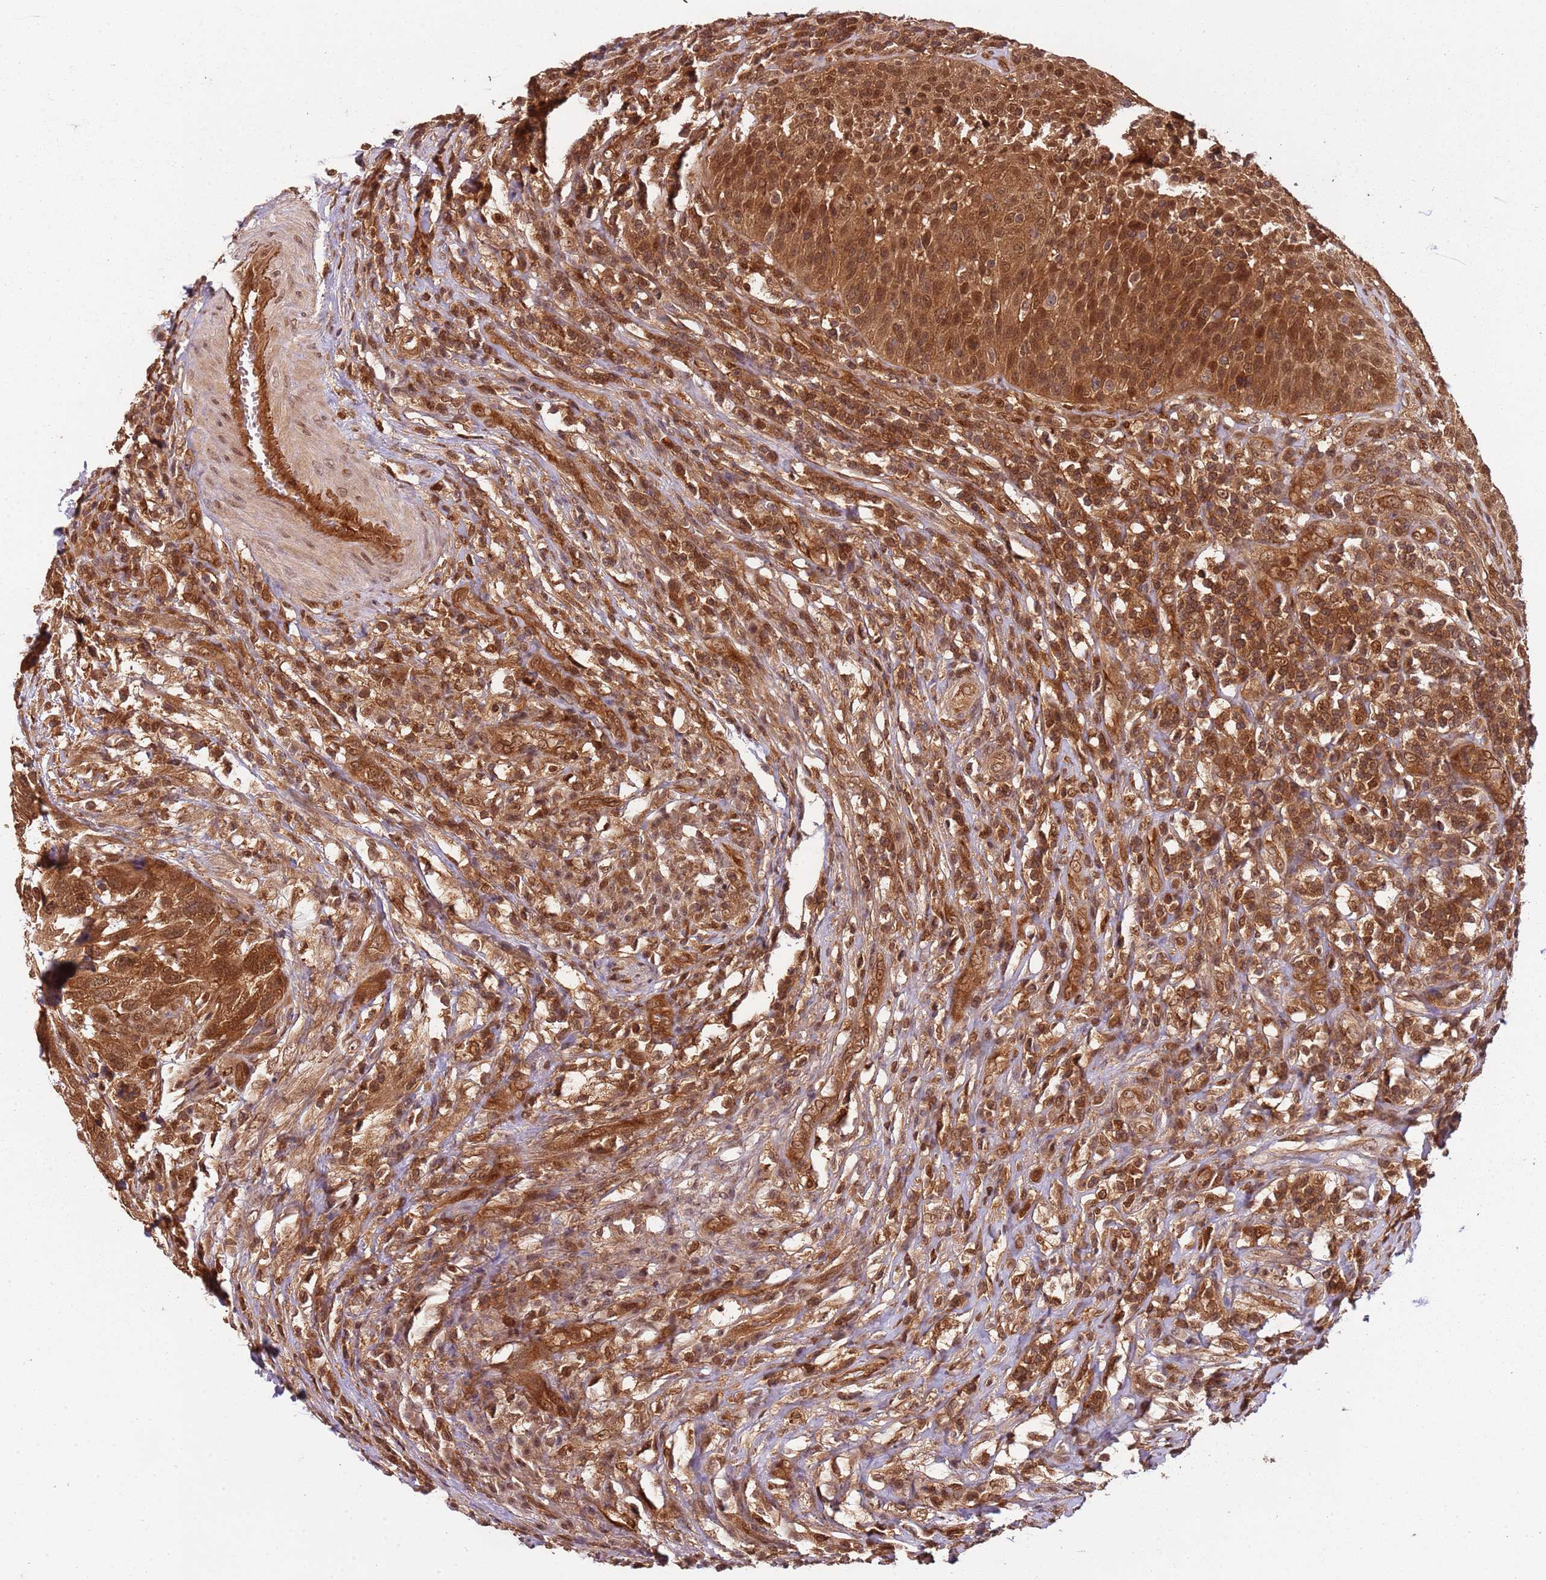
{"staining": {"intensity": "moderate", "quantity": ">75%", "location": "cytoplasmic/membranous,nuclear"}, "tissue": "urothelial cancer", "cell_type": "Tumor cells", "image_type": "cancer", "snomed": [{"axis": "morphology", "description": "Urothelial carcinoma, High grade"}, {"axis": "topography", "description": "Urinary bladder"}], "caption": "Tumor cells show medium levels of moderate cytoplasmic/membranous and nuclear expression in approximately >75% of cells in human high-grade urothelial carcinoma. The protein of interest is shown in brown color, while the nuclei are stained blue.", "gene": "PGLS", "patient": {"sex": "female", "age": 70}}